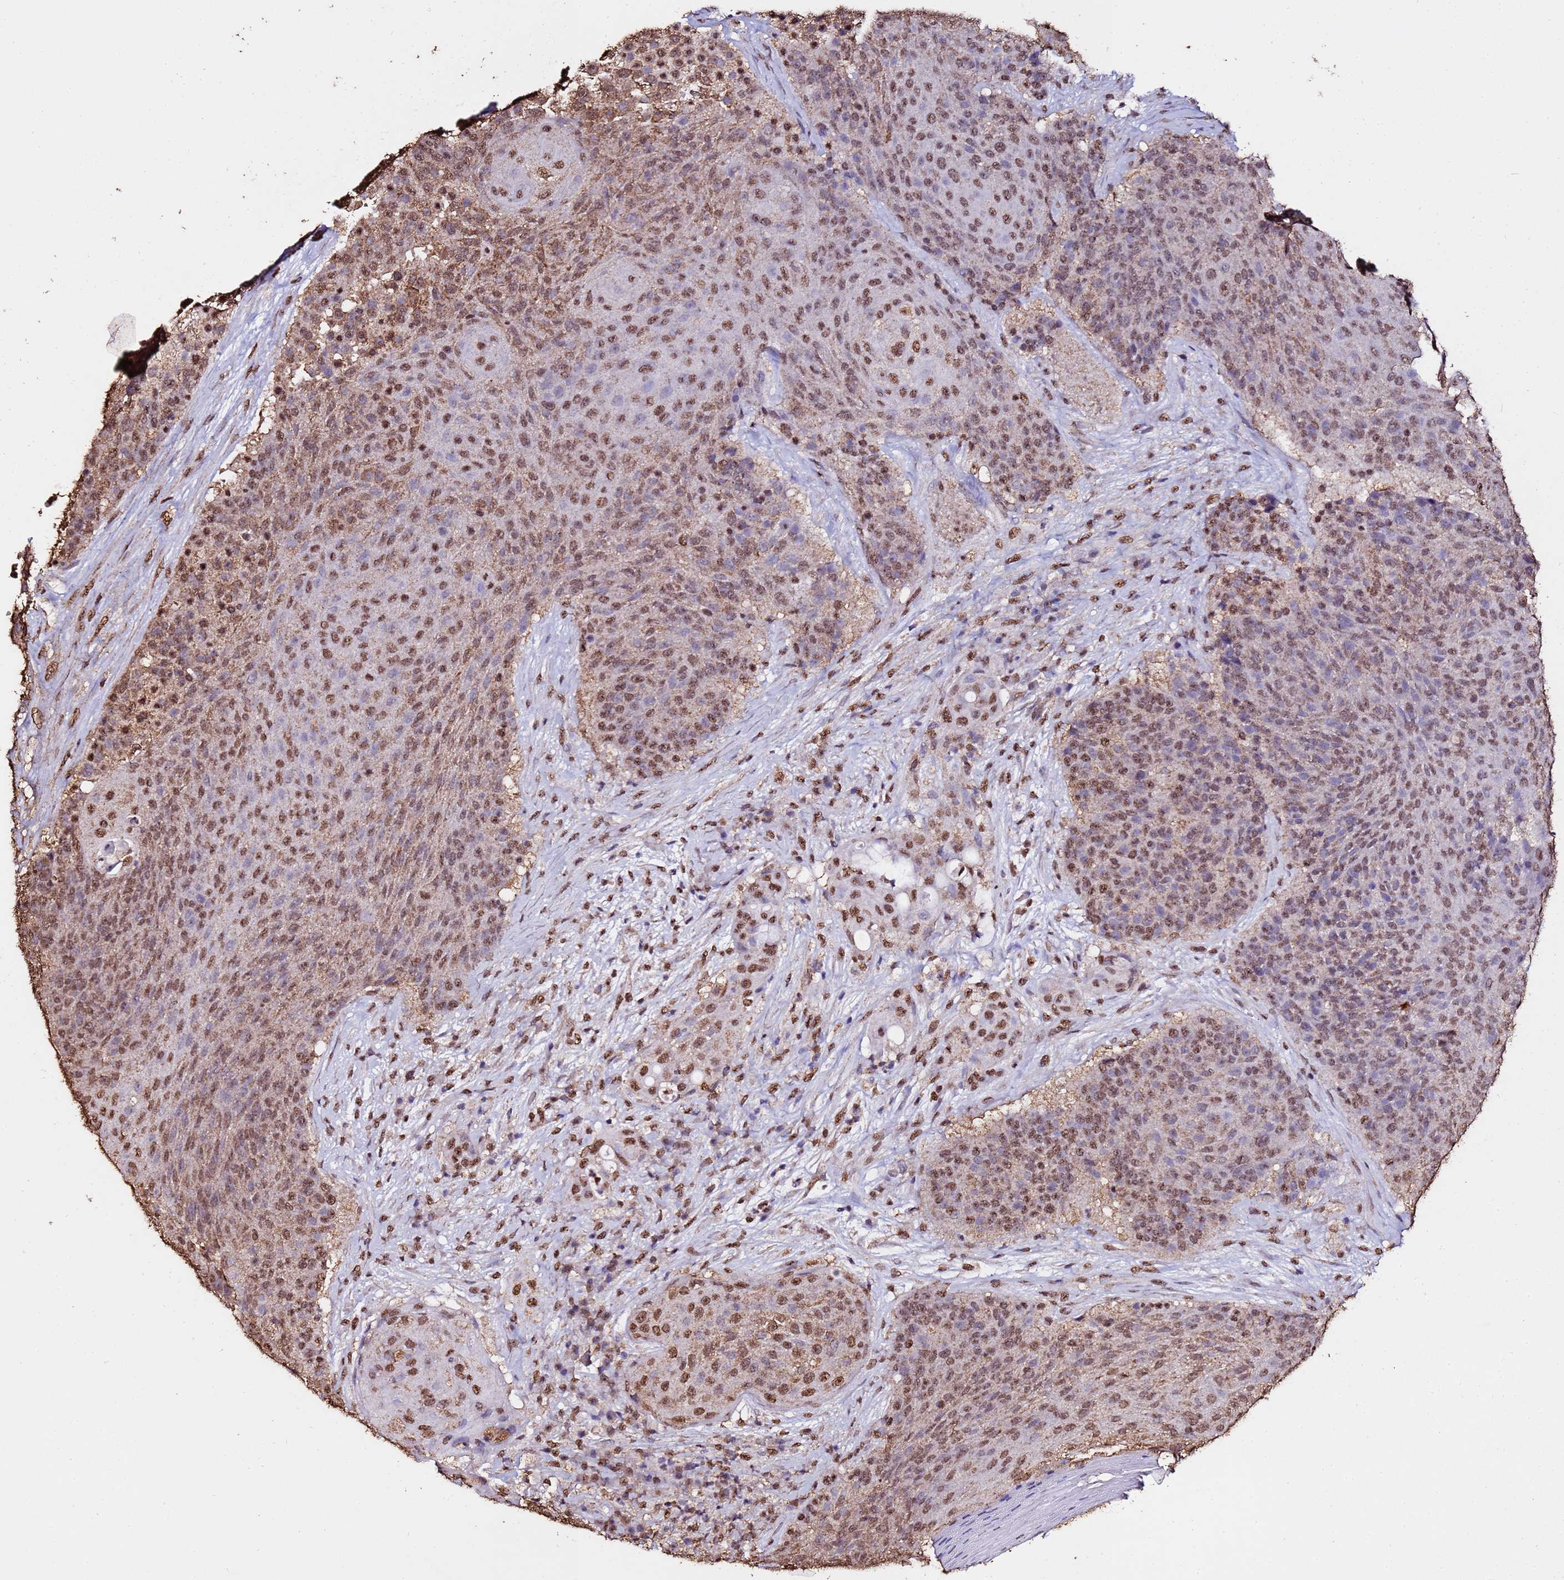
{"staining": {"intensity": "moderate", "quantity": ">75%", "location": "cytoplasmic/membranous,nuclear"}, "tissue": "urothelial cancer", "cell_type": "Tumor cells", "image_type": "cancer", "snomed": [{"axis": "morphology", "description": "Urothelial carcinoma, High grade"}, {"axis": "topography", "description": "Urinary bladder"}], "caption": "The immunohistochemical stain labels moderate cytoplasmic/membranous and nuclear positivity in tumor cells of urothelial carcinoma (high-grade) tissue.", "gene": "TRIP6", "patient": {"sex": "female", "age": 63}}